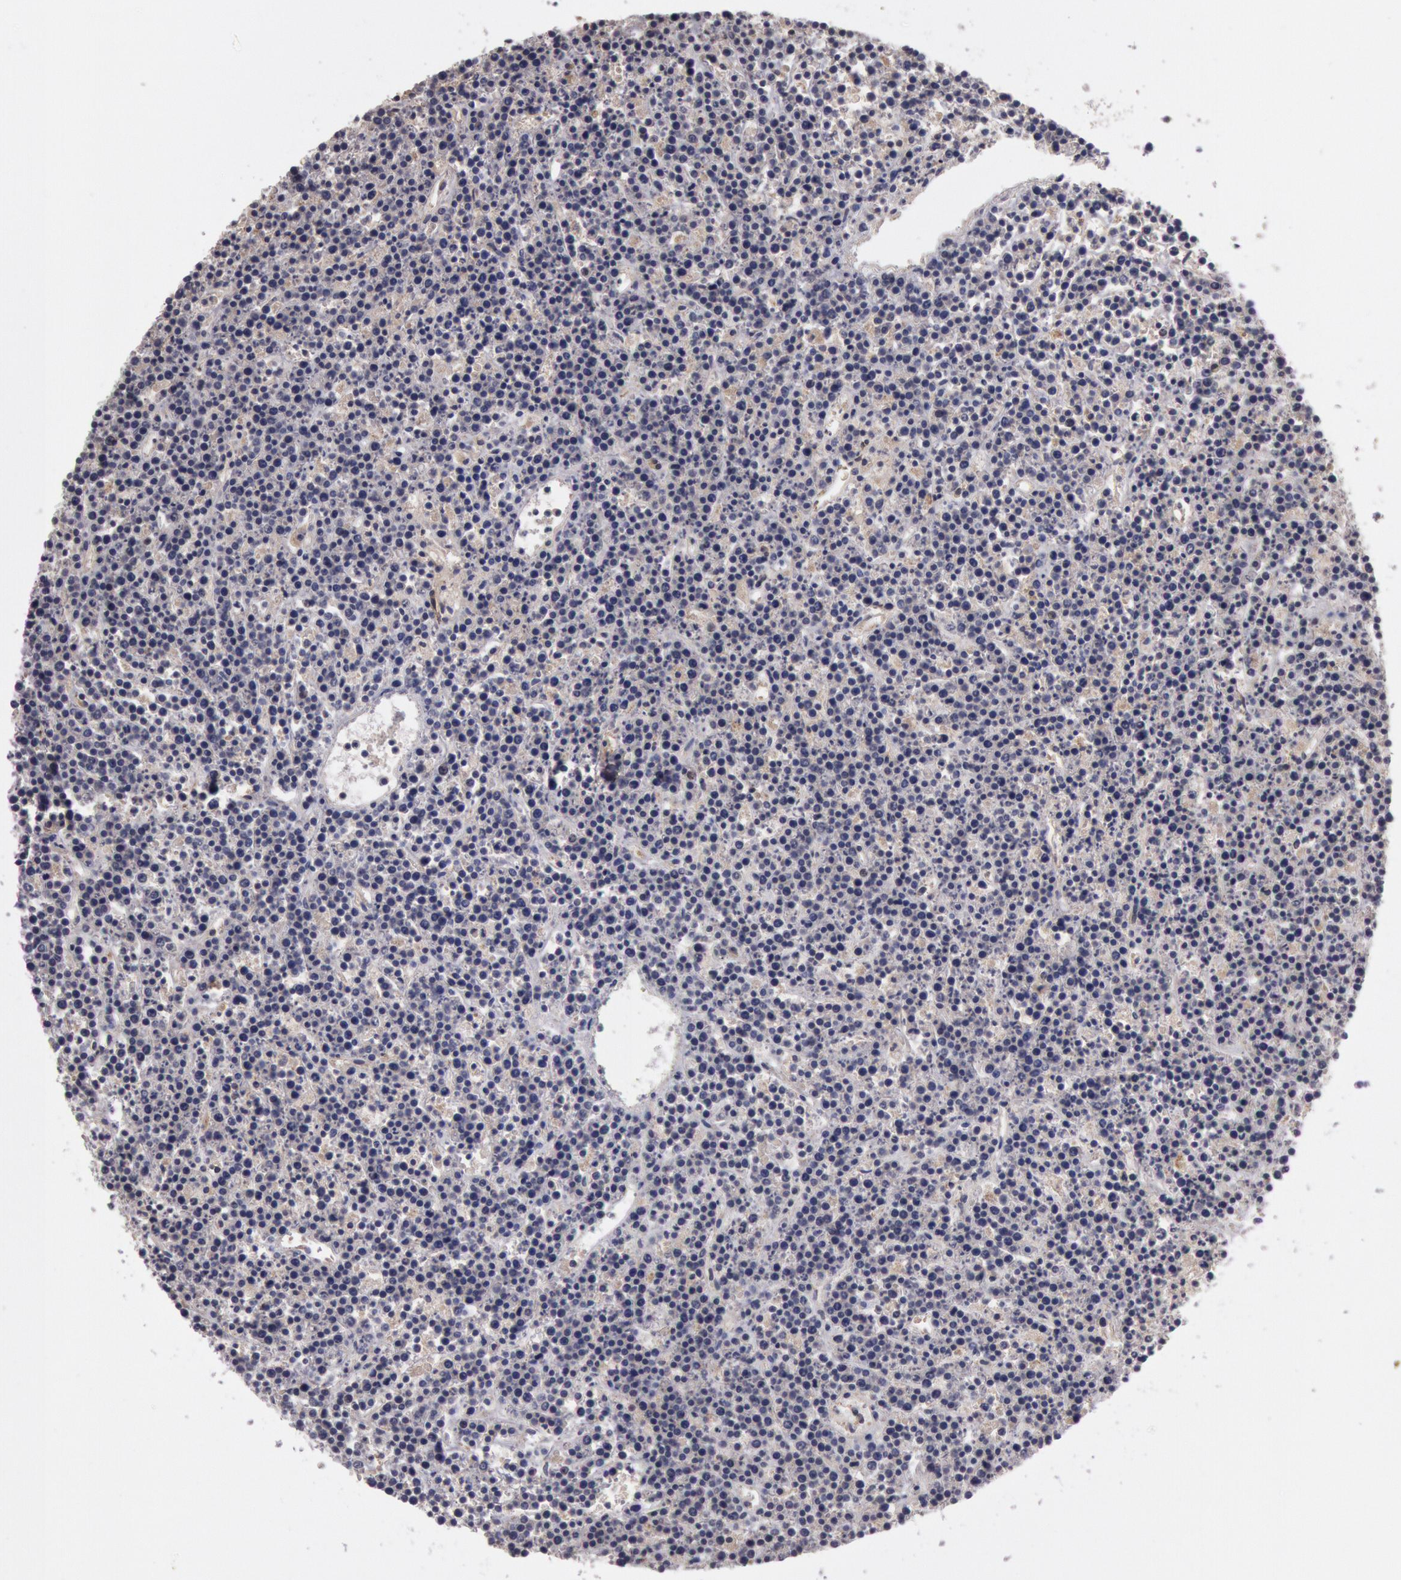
{"staining": {"intensity": "weak", "quantity": "25%-75%", "location": "cytoplasmic/membranous"}, "tissue": "lymphoma", "cell_type": "Tumor cells", "image_type": "cancer", "snomed": [{"axis": "morphology", "description": "Malignant lymphoma, non-Hodgkin's type, High grade"}, {"axis": "topography", "description": "Ovary"}], "caption": "Human malignant lymphoma, non-Hodgkin's type (high-grade) stained with a protein marker demonstrates weak staining in tumor cells.", "gene": "TRIB2", "patient": {"sex": "female", "age": 56}}